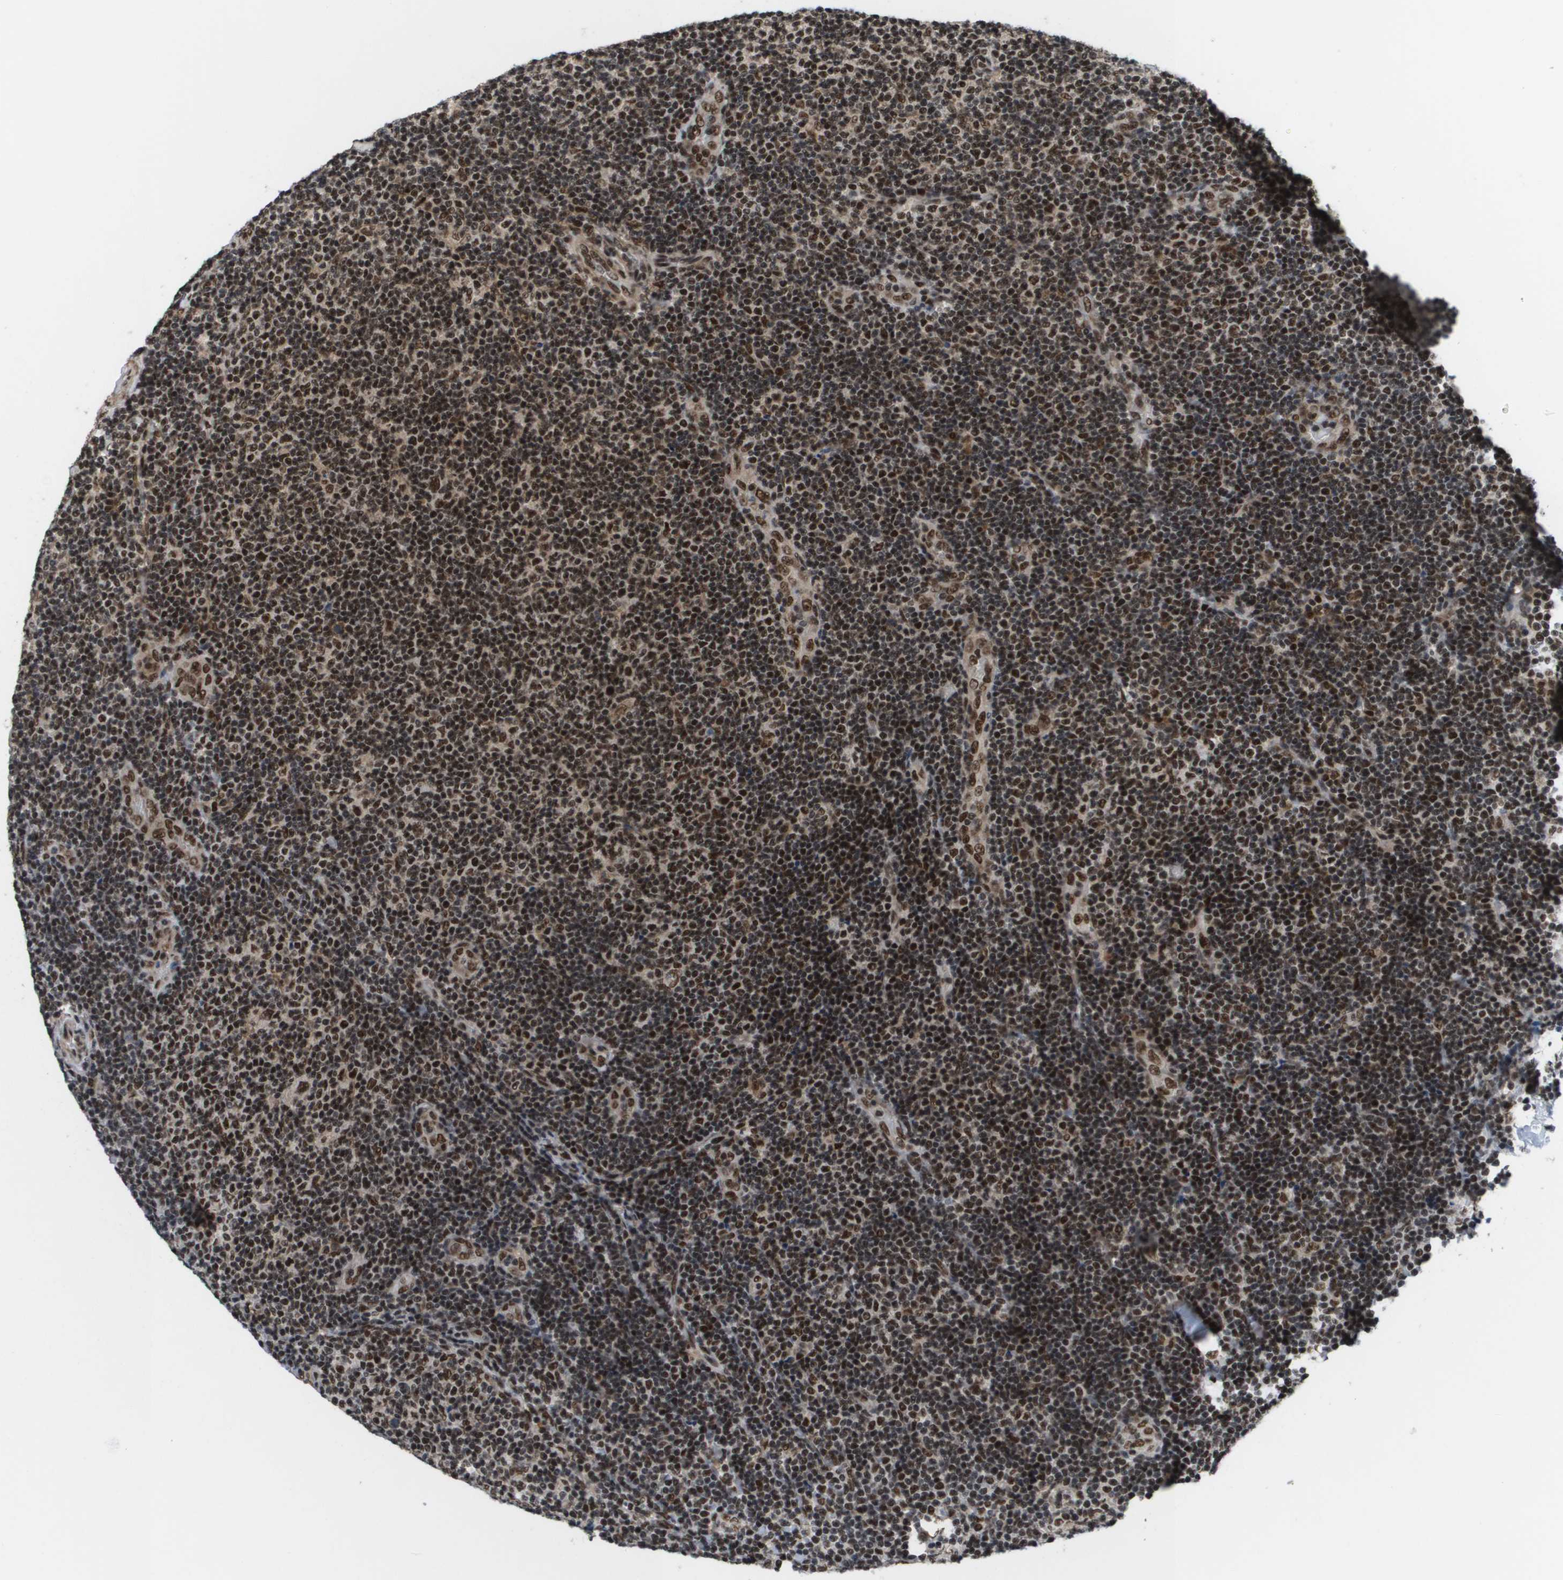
{"staining": {"intensity": "strong", "quantity": ">75%", "location": "nuclear"}, "tissue": "lymphoma", "cell_type": "Tumor cells", "image_type": "cancer", "snomed": [{"axis": "morphology", "description": "Malignant lymphoma, non-Hodgkin's type, Low grade"}, {"axis": "topography", "description": "Lymph node"}], "caption": "Immunohistochemistry (IHC) image of neoplastic tissue: malignant lymphoma, non-Hodgkin's type (low-grade) stained using immunohistochemistry (IHC) reveals high levels of strong protein expression localized specifically in the nuclear of tumor cells, appearing as a nuclear brown color.", "gene": "PRCC", "patient": {"sex": "male", "age": 83}}